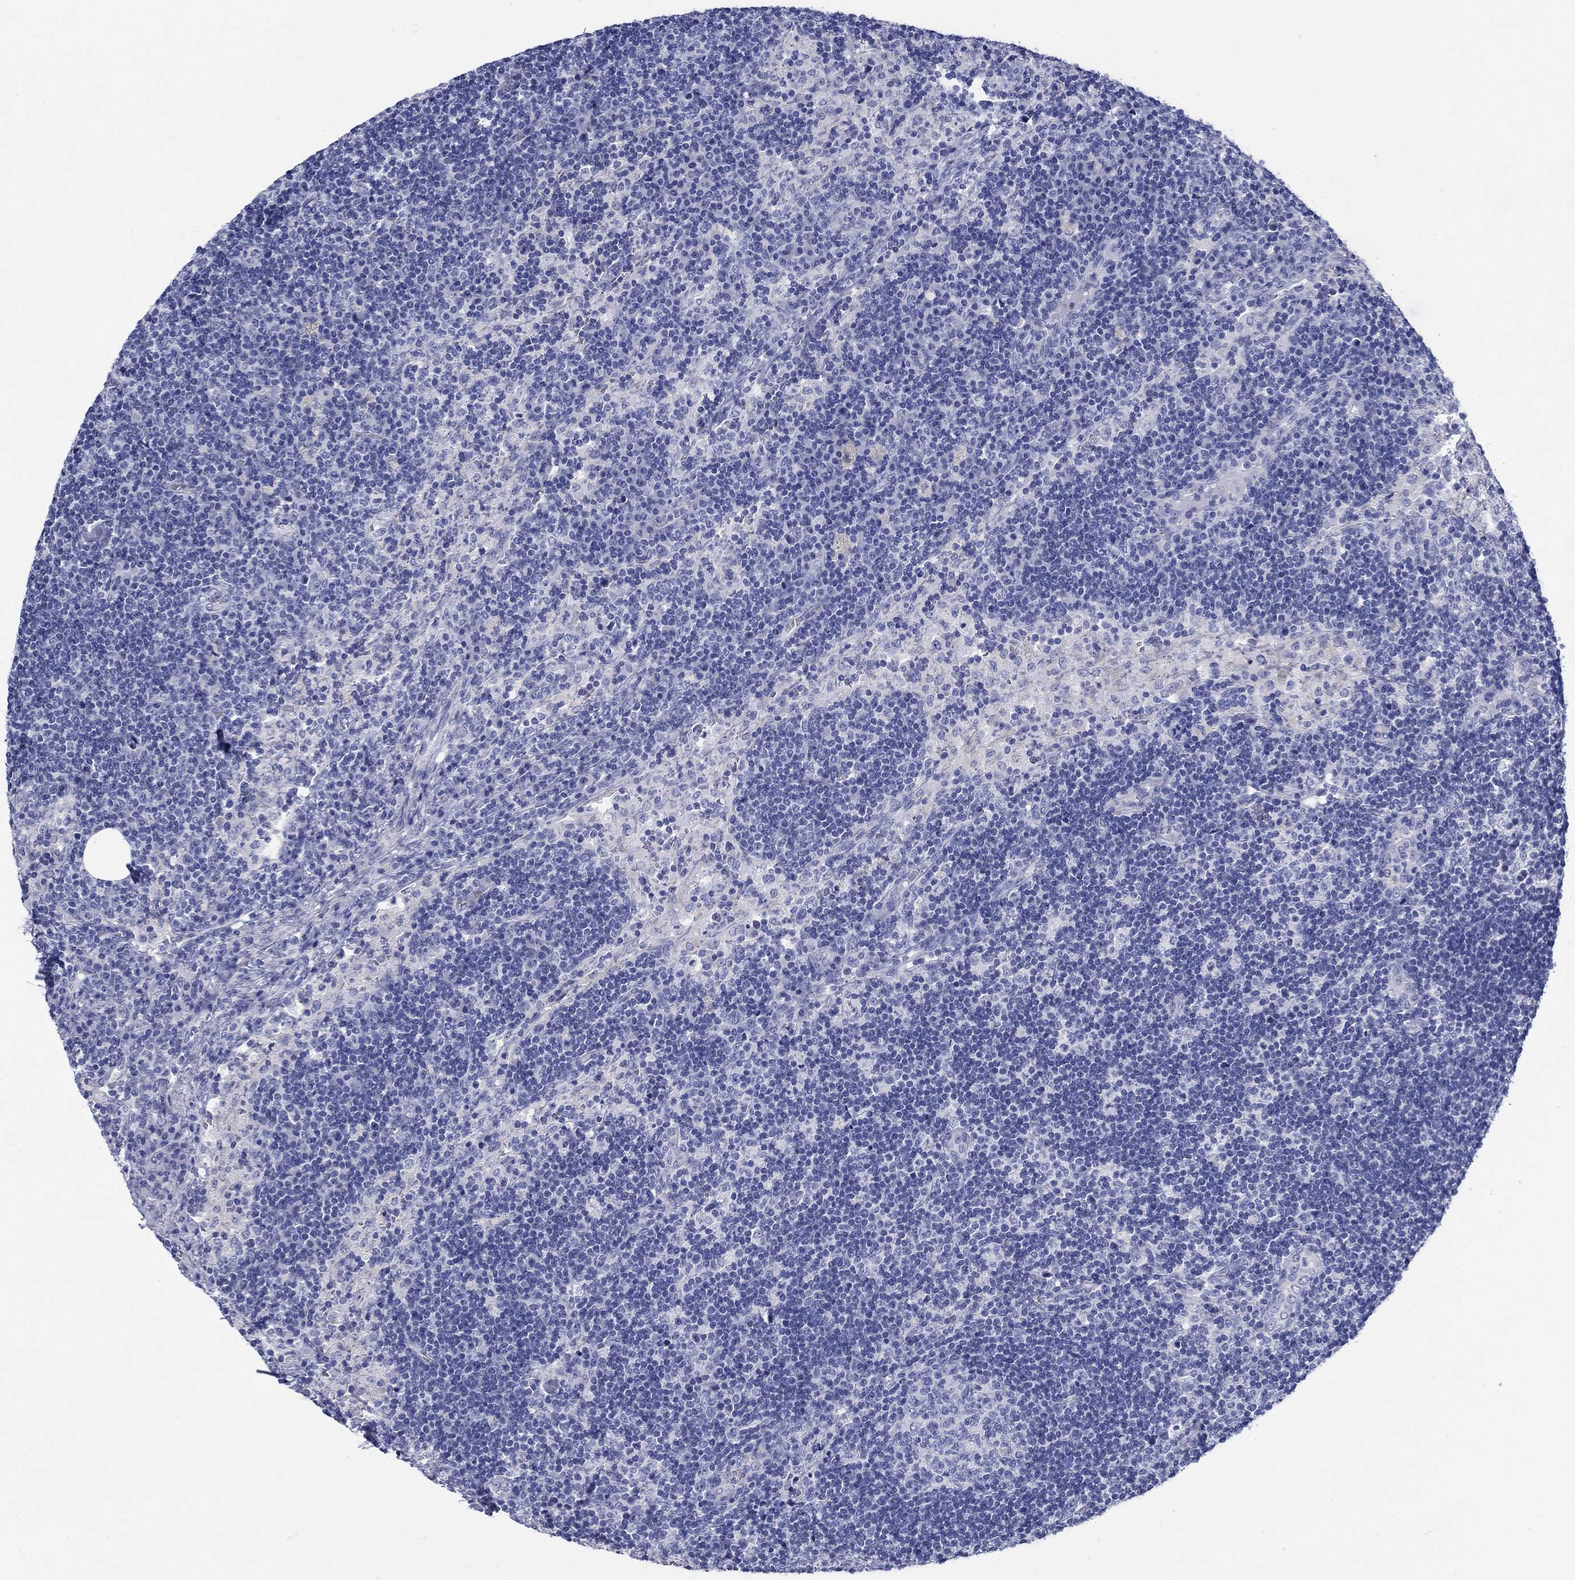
{"staining": {"intensity": "negative", "quantity": "none", "location": "none"}, "tissue": "lymph node", "cell_type": "Germinal center cells", "image_type": "normal", "snomed": [{"axis": "morphology", "description": "Normal tissue, NOS"}, {"axis": "topography", "description": "Lymph node"}], "caption": "IHC micrograph of normal human lymph node stained for a protein (brown), which displays no positivity in germinal center cells. The staining was performed using DAB to visualize the protein expression in brown, while the nuclei were stained in blue with hematoxylin (Magnification: 20x).", "gene": "CRYGS", "patient": {"sex": "male", "age": 63}}